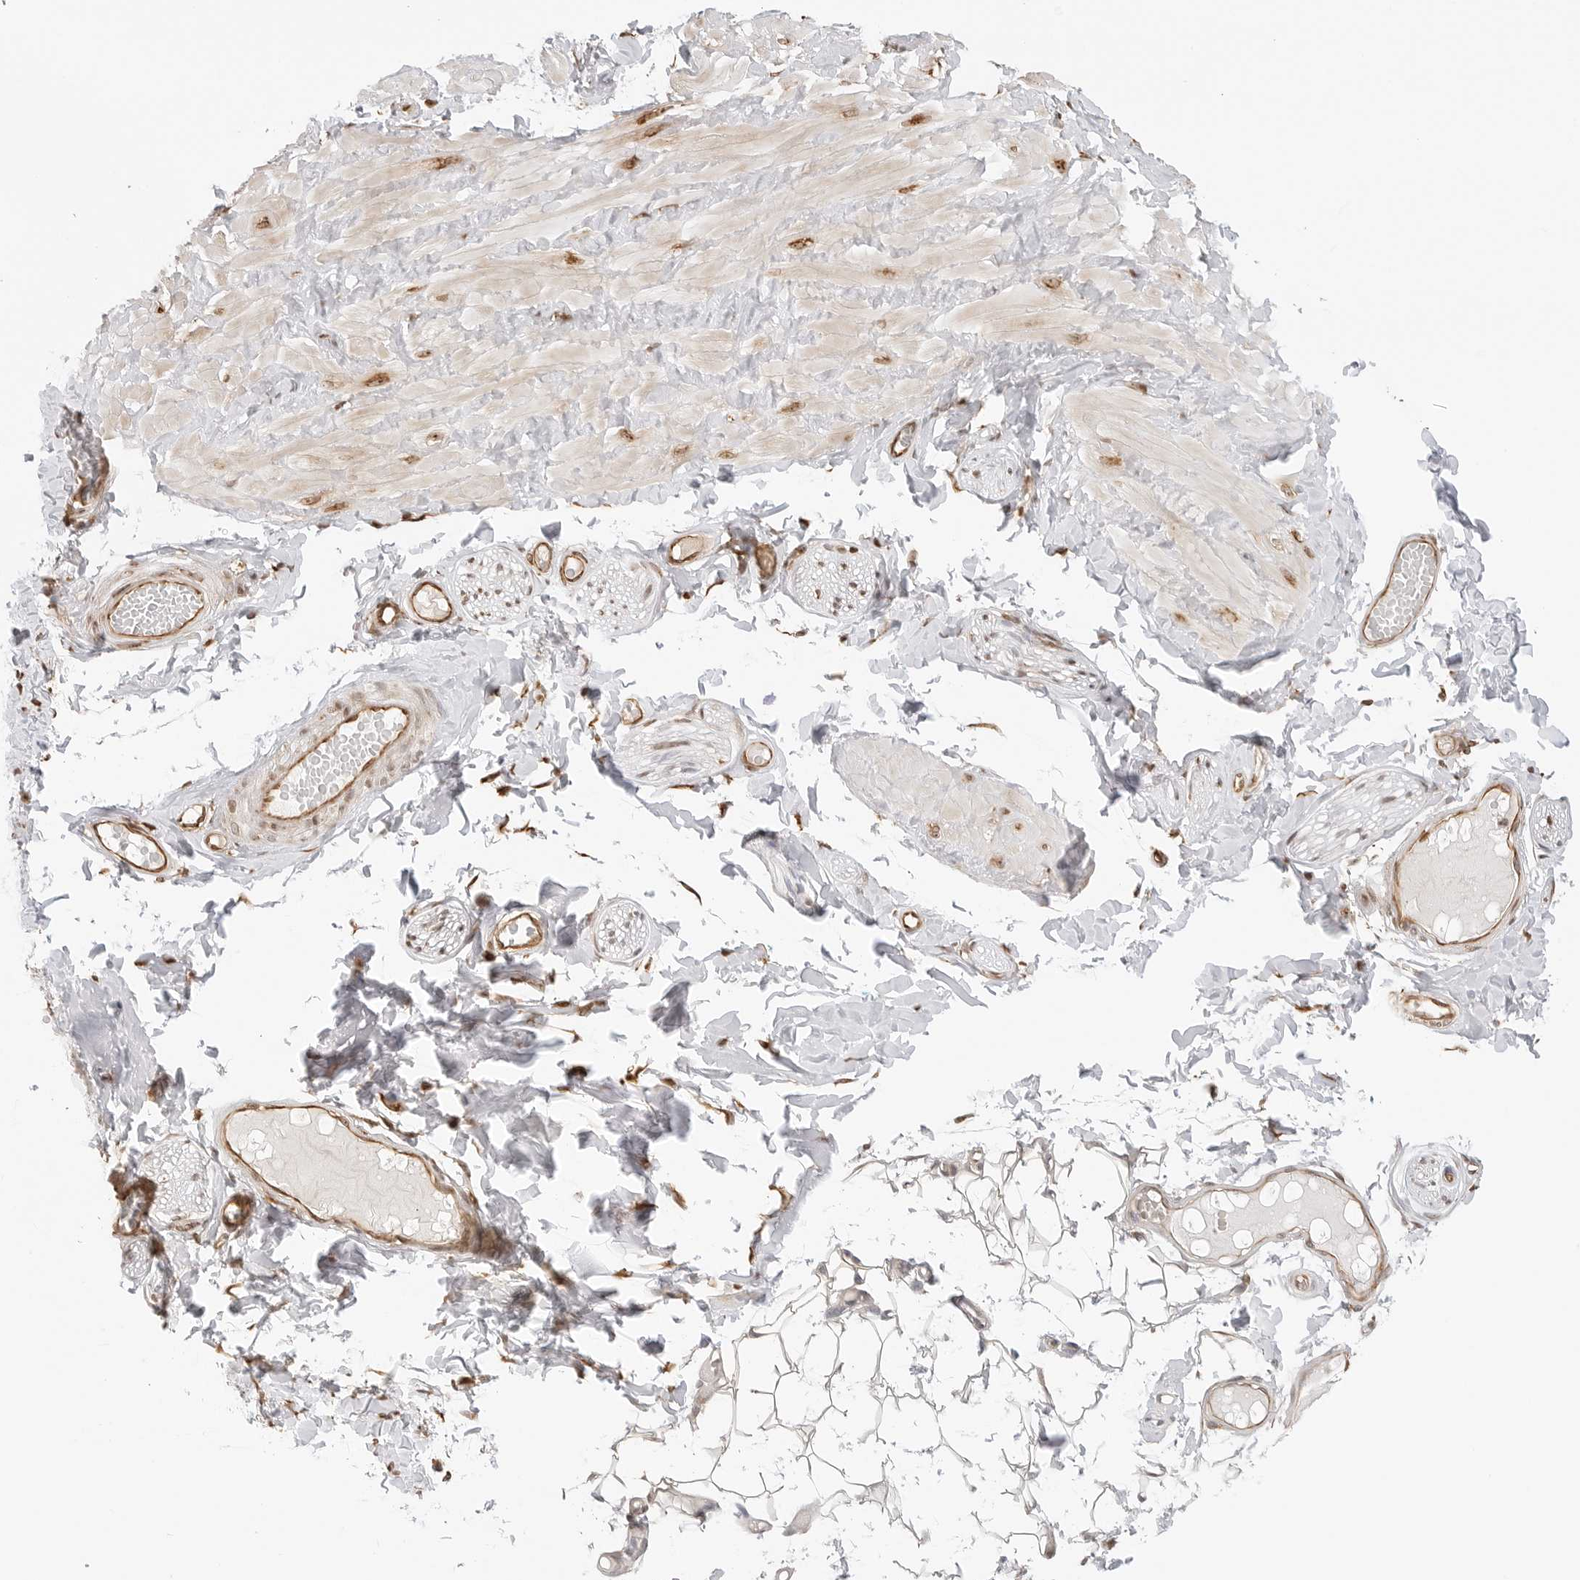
{"staining": {"intensity": "moderate", "quantity": ">75%", "location": "nuclear"}, "tissue": "adipose tissue", "cell_type": "Adipocytes", "image_type": "normal", "snomed": [{"axis": "morphology", "description": "Normal tissue, NOS"}, {"axis": "topography", "description": "Adipose tissue"}, {"axis": "topography", "description": "Vascular tissue"}, {"axis": "topography", "description": "Peripheral nerve tissue"}], "caption": "Adipocytes demonstrate medium levels of moderate nuclear staining in about >75% of cells in normal adipose tissue. The protein of interest is shown in brown color, while the nuclei are stained blue.", "gene": "FKBP14", "patient": {"sex": "male", "age": 25}}